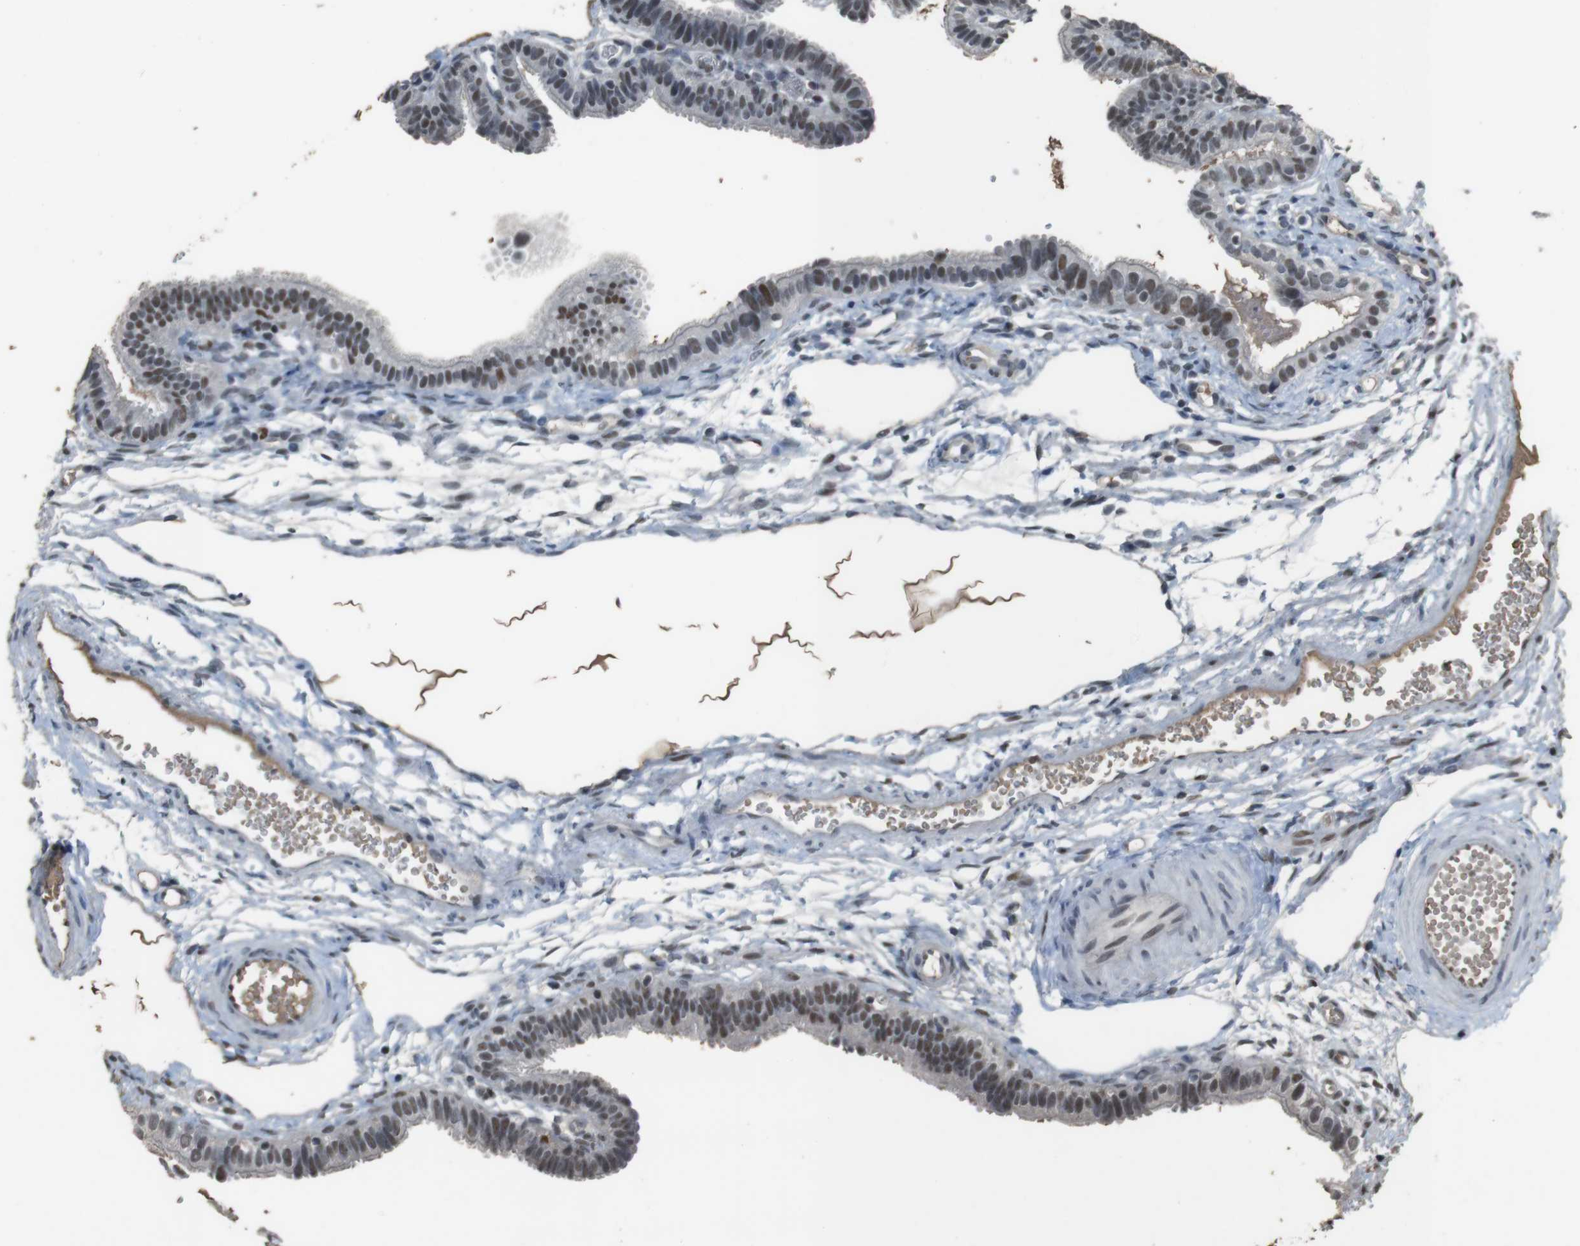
{"staining": {"intensity": "moderate", "quantity": "25%-75%", "location": "nuclear"}, "tissue": "fallopian tube", "cell_type": "Glandular cells", "image_type": "normal", "snomed": [{"axis": "morphology", "description": "Normal tissue, NOS"}, {"axis": "topography", "description": "Fallopian tube"}, {"axis": "topography", "description": "Placenta"}], "caption": "DAB immunohistochemical staining of benign human fallopian tube displays moderate nuclear protein expression in about 25%-75% of glandular cells.", "gene": "SUB1", "patient": {"sex": "female", "age": 34}}